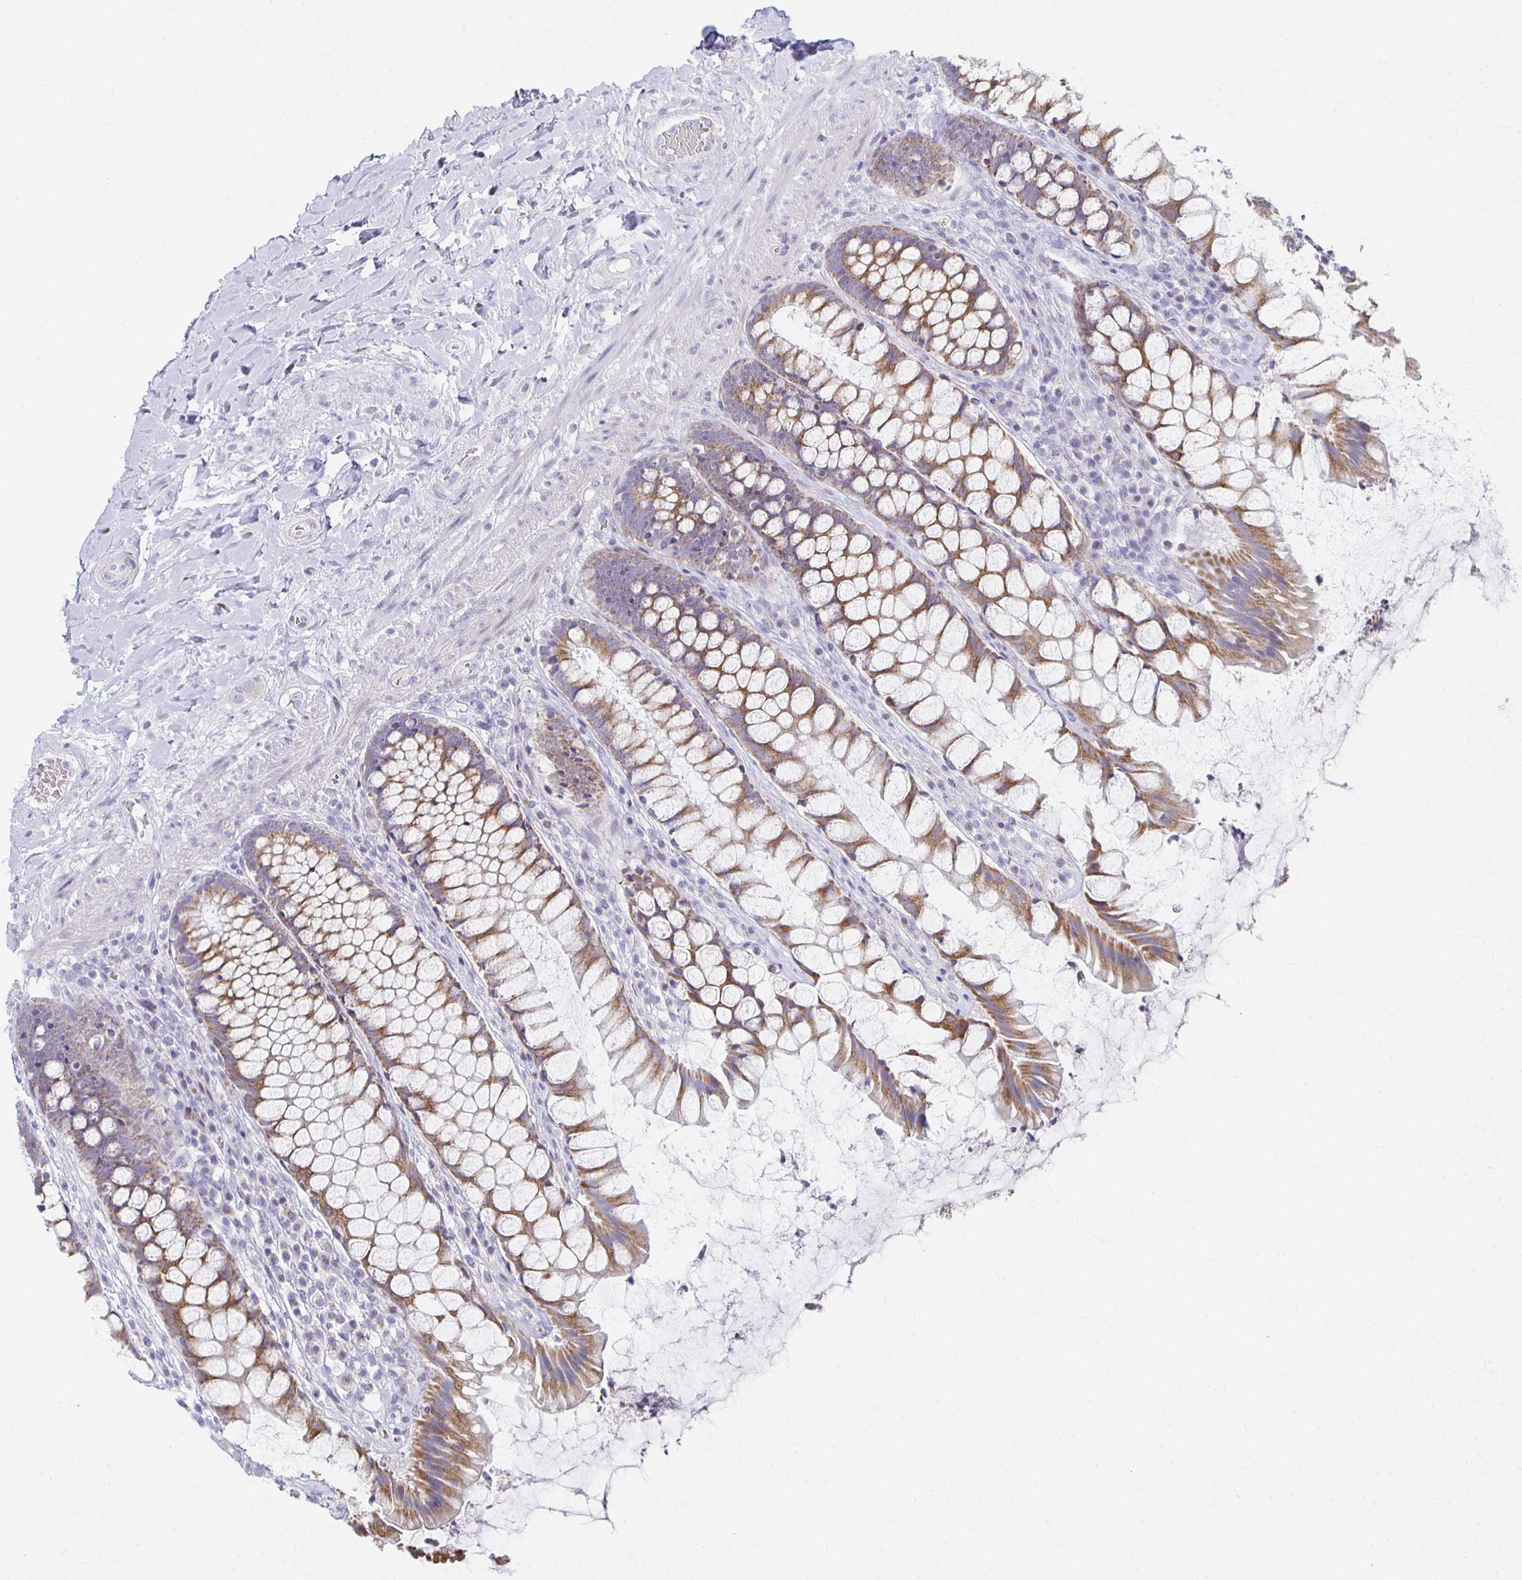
{"staining": {"intensity": "moderate", "quantity": ">75%", "location": "cytoplasmic/membranous"}, "tissue": "rectum", "cell_type": "Glandular cells", "image_type": "normal", "snomed": [{"axis": "morphology", "description": "Normal tissue, NOS"}, {"axis": "topography", "description": "Rectum"}], "caption": "IHC histopathology image of normal rectum: rectum stained using immunohistochemistry reveals medium levels of moderate protein expression localized specifically in the cytoplasmic/membranous of glandular cells, appearing as a cytoplasmic/membranous brown color.", "gene": "TEX44", "patient": {"sex": "female", "age": 58}}